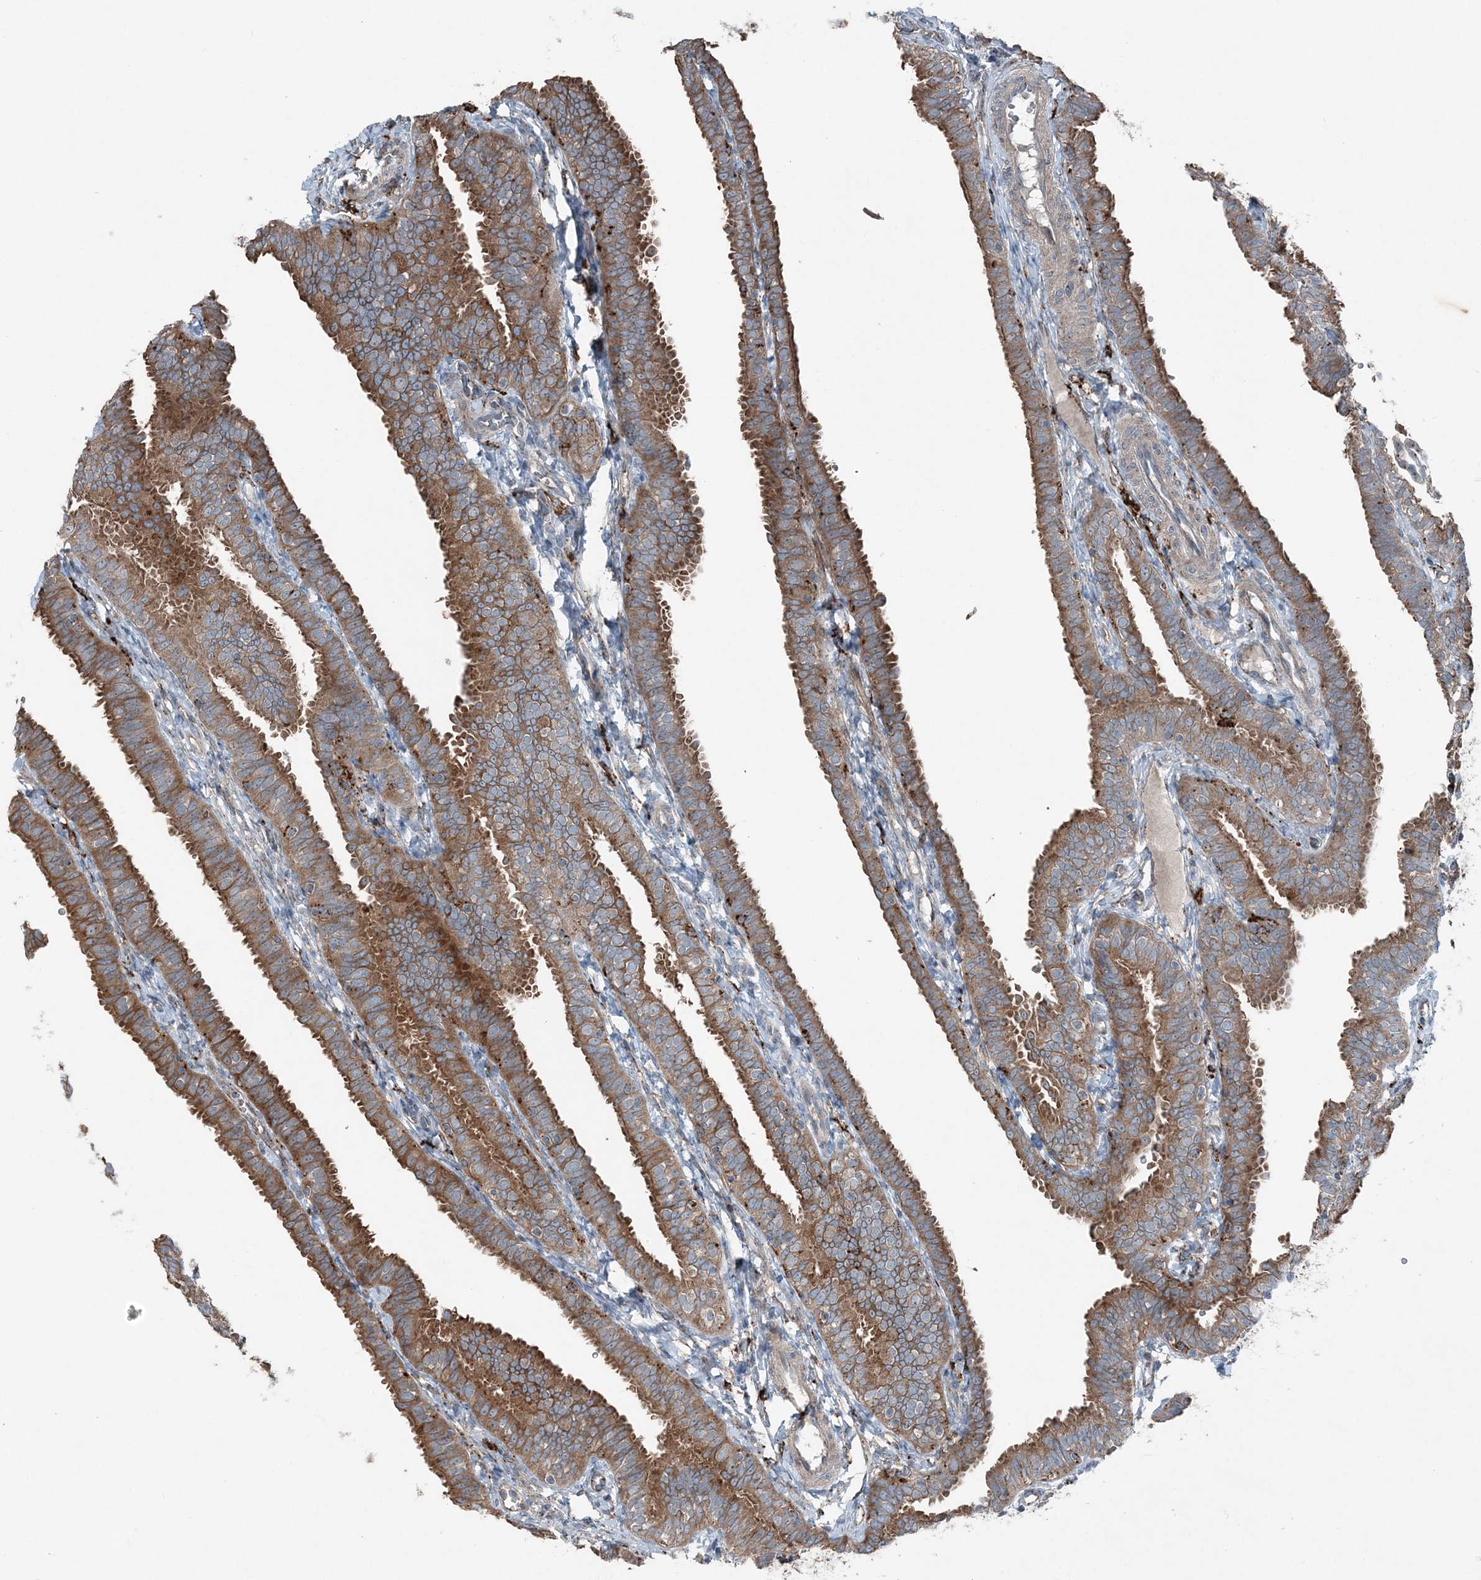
{"staining": {"intensity": "strong", "quantity": "25%-75%", "location": "cytoplasmic/membranous"}, "tissue": "fallopian tube", "cell_type": "Glandular cells", "image_type": "normal", "snomed": [{"axis": "morphology", "description": "Normal tissue, NOS"}, {"axis": "topography", "description": "Fallopian tube"}], "caption": "Immunohistochemical staining of unremarkable human fallopian tube reveals high levels of strong cytoplasmic/membranous positivity in approximately 25%-75% of glandular cells.", "gene": "KY", "patient": {"sex": "female", "age": 35}}